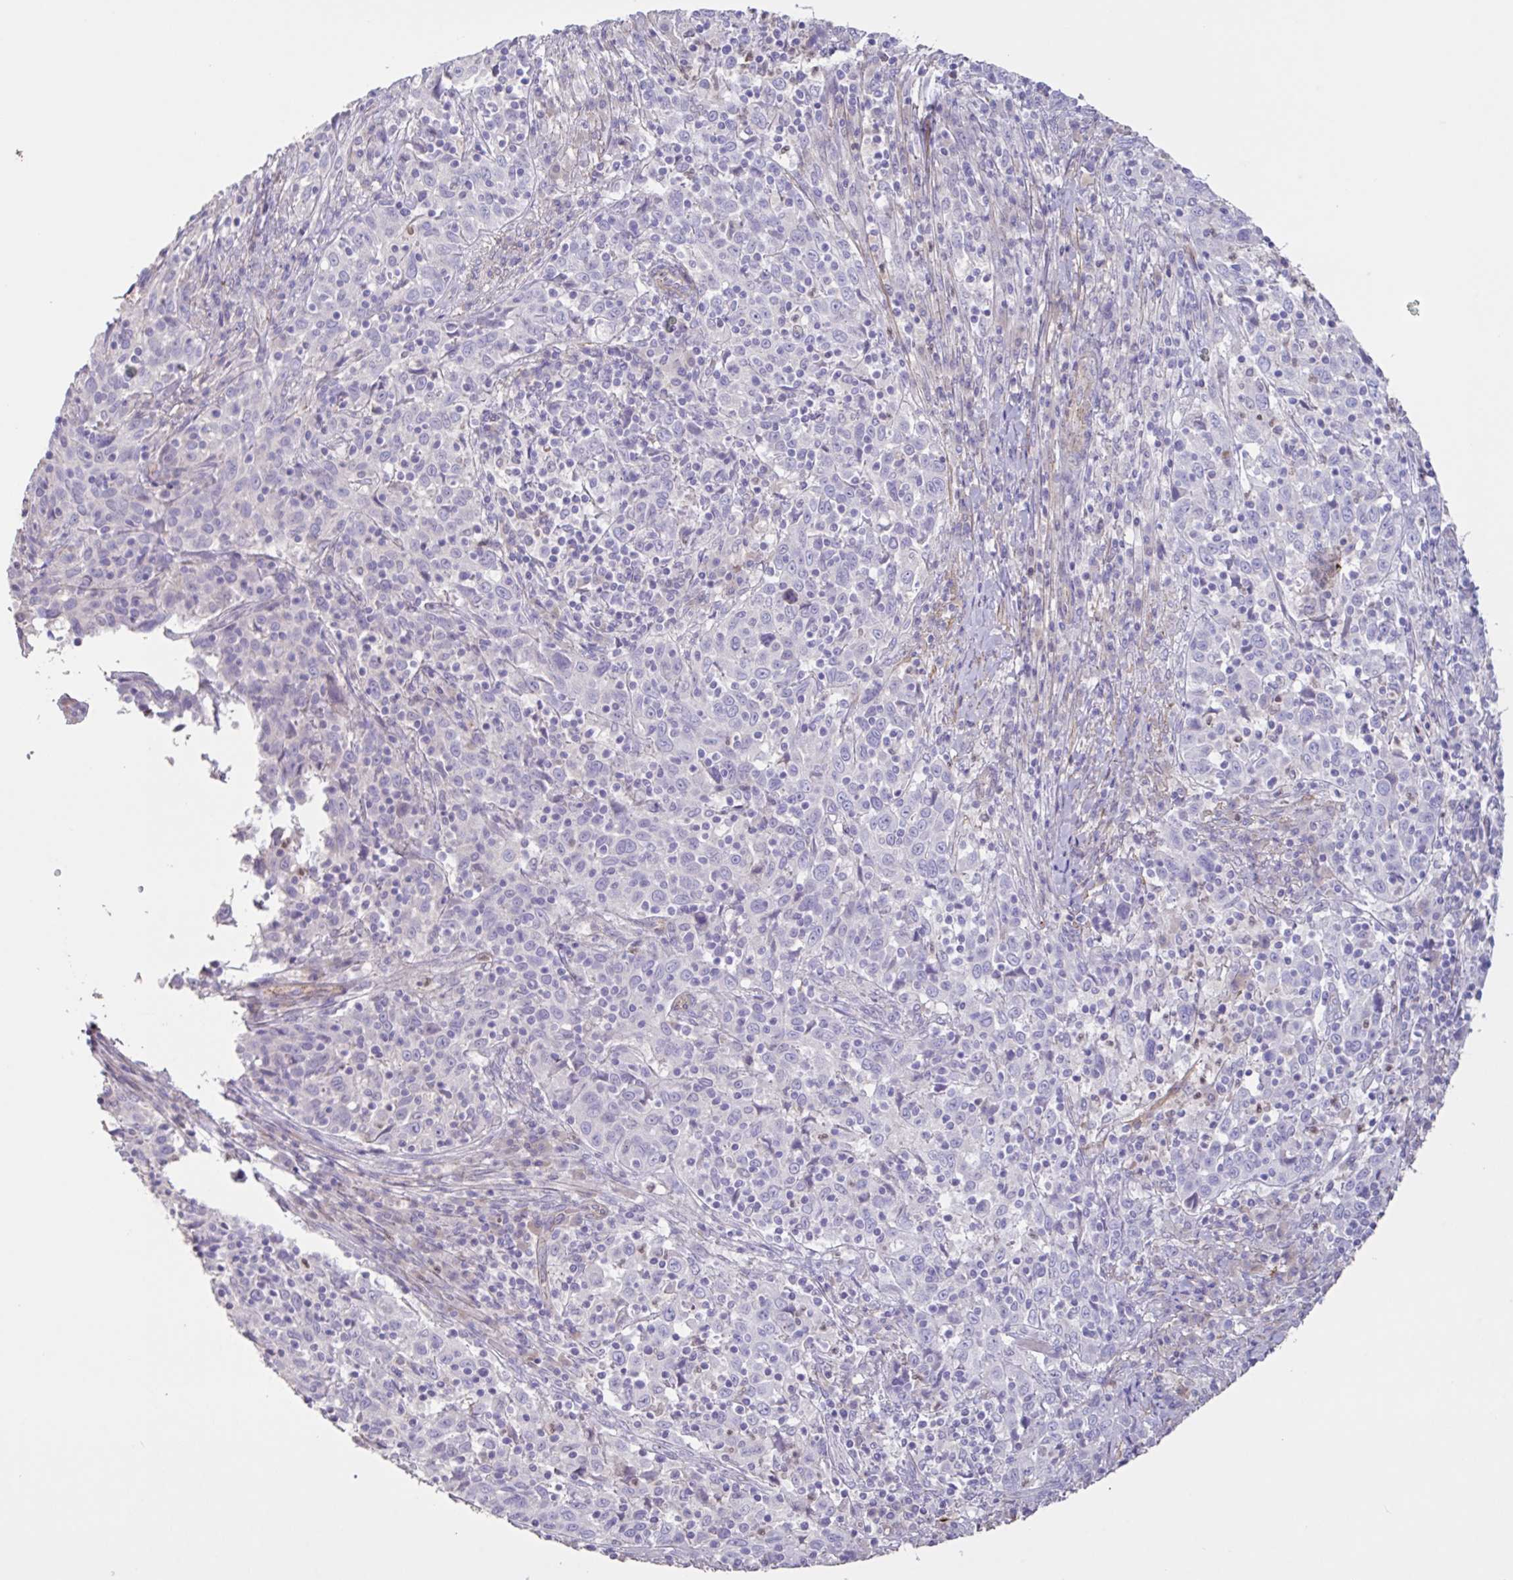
{"staining": {"intensity": "negative", "quantity": "none", "location": "none"}, "tissue": "cervical cancer", "cell_type": "Tumor cells", "image_type": "cancer", "snomed": [{"axis": "morphology", "description": "Squamous cell carcinoma, NOS"}, {"axis": "topography", "description": "Cervix"}], "caption": "A high-resolution image shows IHC staining of cervical cancer (squamous cell carcinoma), which demonstrates no significant expression in tumor cells. (Stains: DAB immunohistochemistry (IHC) with hematoxylin counter stain, Microscopy: brightfield microscopy at high magnification).", "gene": "PYGM", "patient": {"sex": "female", "age": 46}}